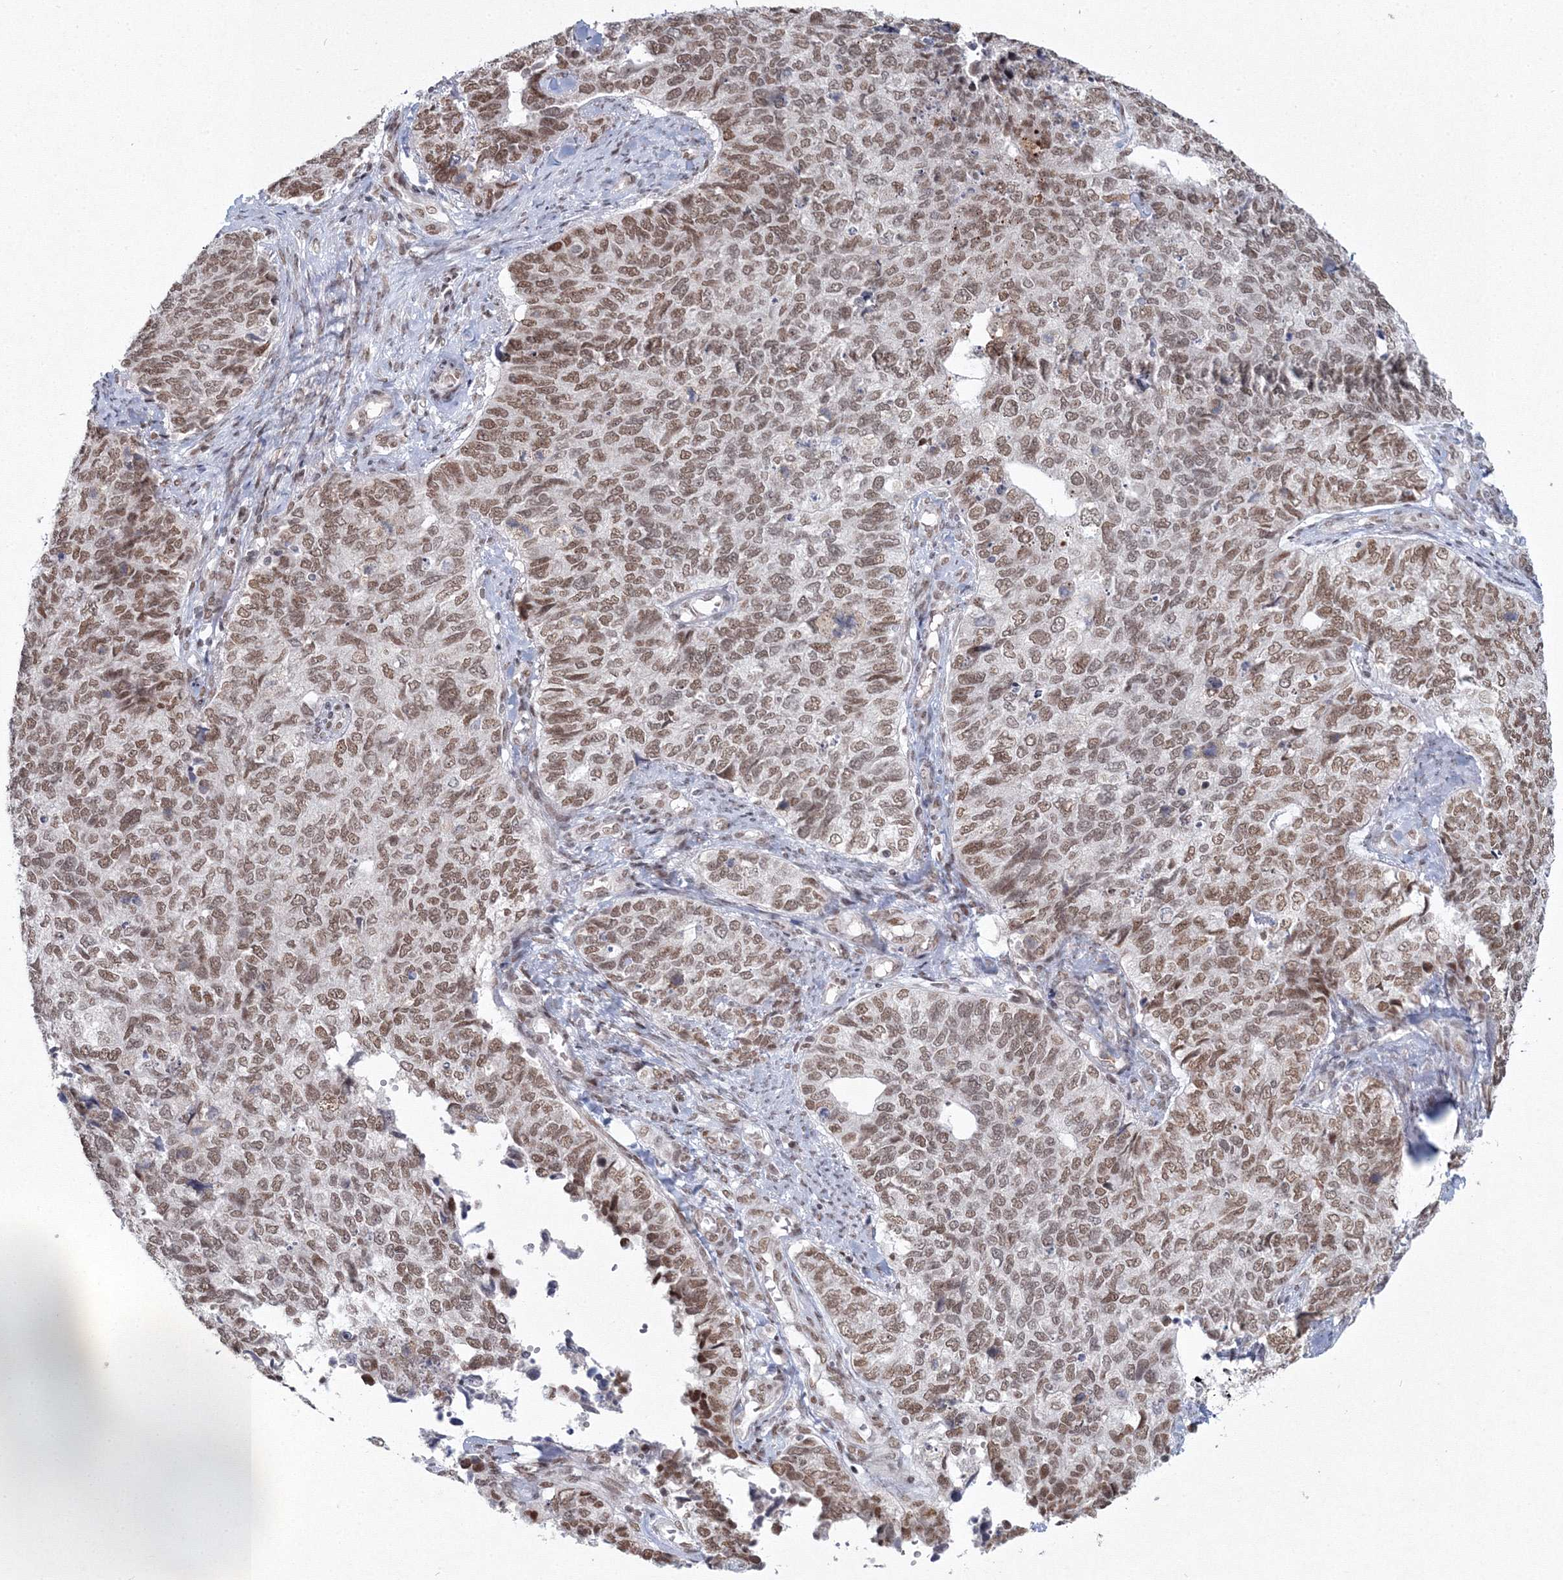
{"staining": {"intensity": "moderate", "quantity": ">75%", "location": "nuclear"}, "tissue": "cervical cancer", "cell_type": "Tumor cells", "image_type": "cancer", "snomed": [{"axis": "morphology", "description": "Squamous cell carcinoma, NOS"}, {"axis": "topography", "description": "Cervix"}], "caption": "Tumor cells demonstrate medium levels of moderate nuclear staining in approximately >75% of cells in human cervical squamous cell carcinoma. The protein of interest is stained brown, and the nuclei are stained in blue (DAB IHC with brightfield microscopy, high magnification).", "gene": "C3orf33", "patient": {"sex": "female", "age": 63}}